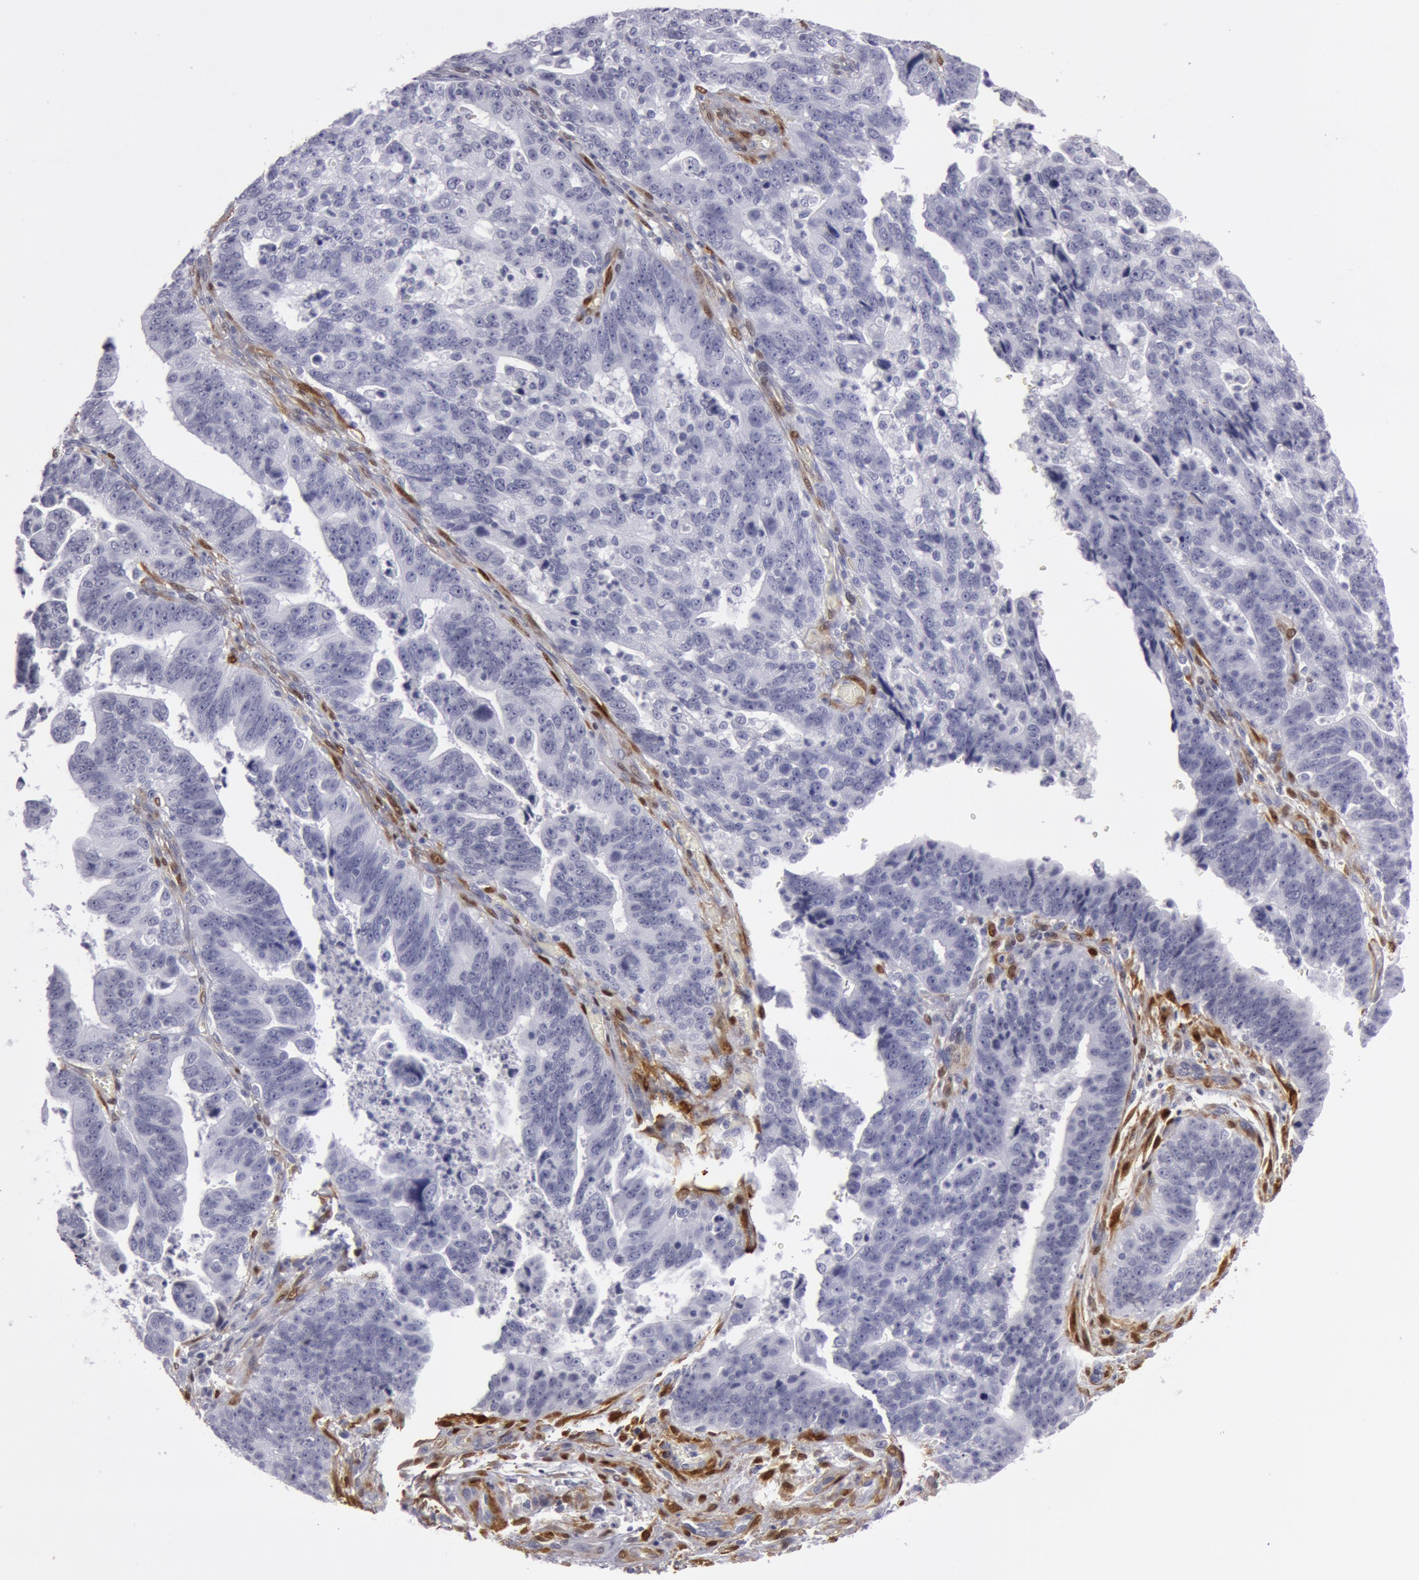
{"staining": {"intensity": "negative", "quantity": "none", "location": "none"}, "tissue": "stomach cancer", "cell_type": "Tumor cells", "image_type": "cancer", "snomed": [{"axis": "morphology", "description": "Adenocarcinoma, NOS"}, {"axis": "topography", "description": "Stomach, upper"}], "caption": "Immunohistochemistry of human adenocarcinoma (stomach) displays no staining in tumor cells.", "gene": "TAGLN", "patient": {"sex": "female", "age": 50}}